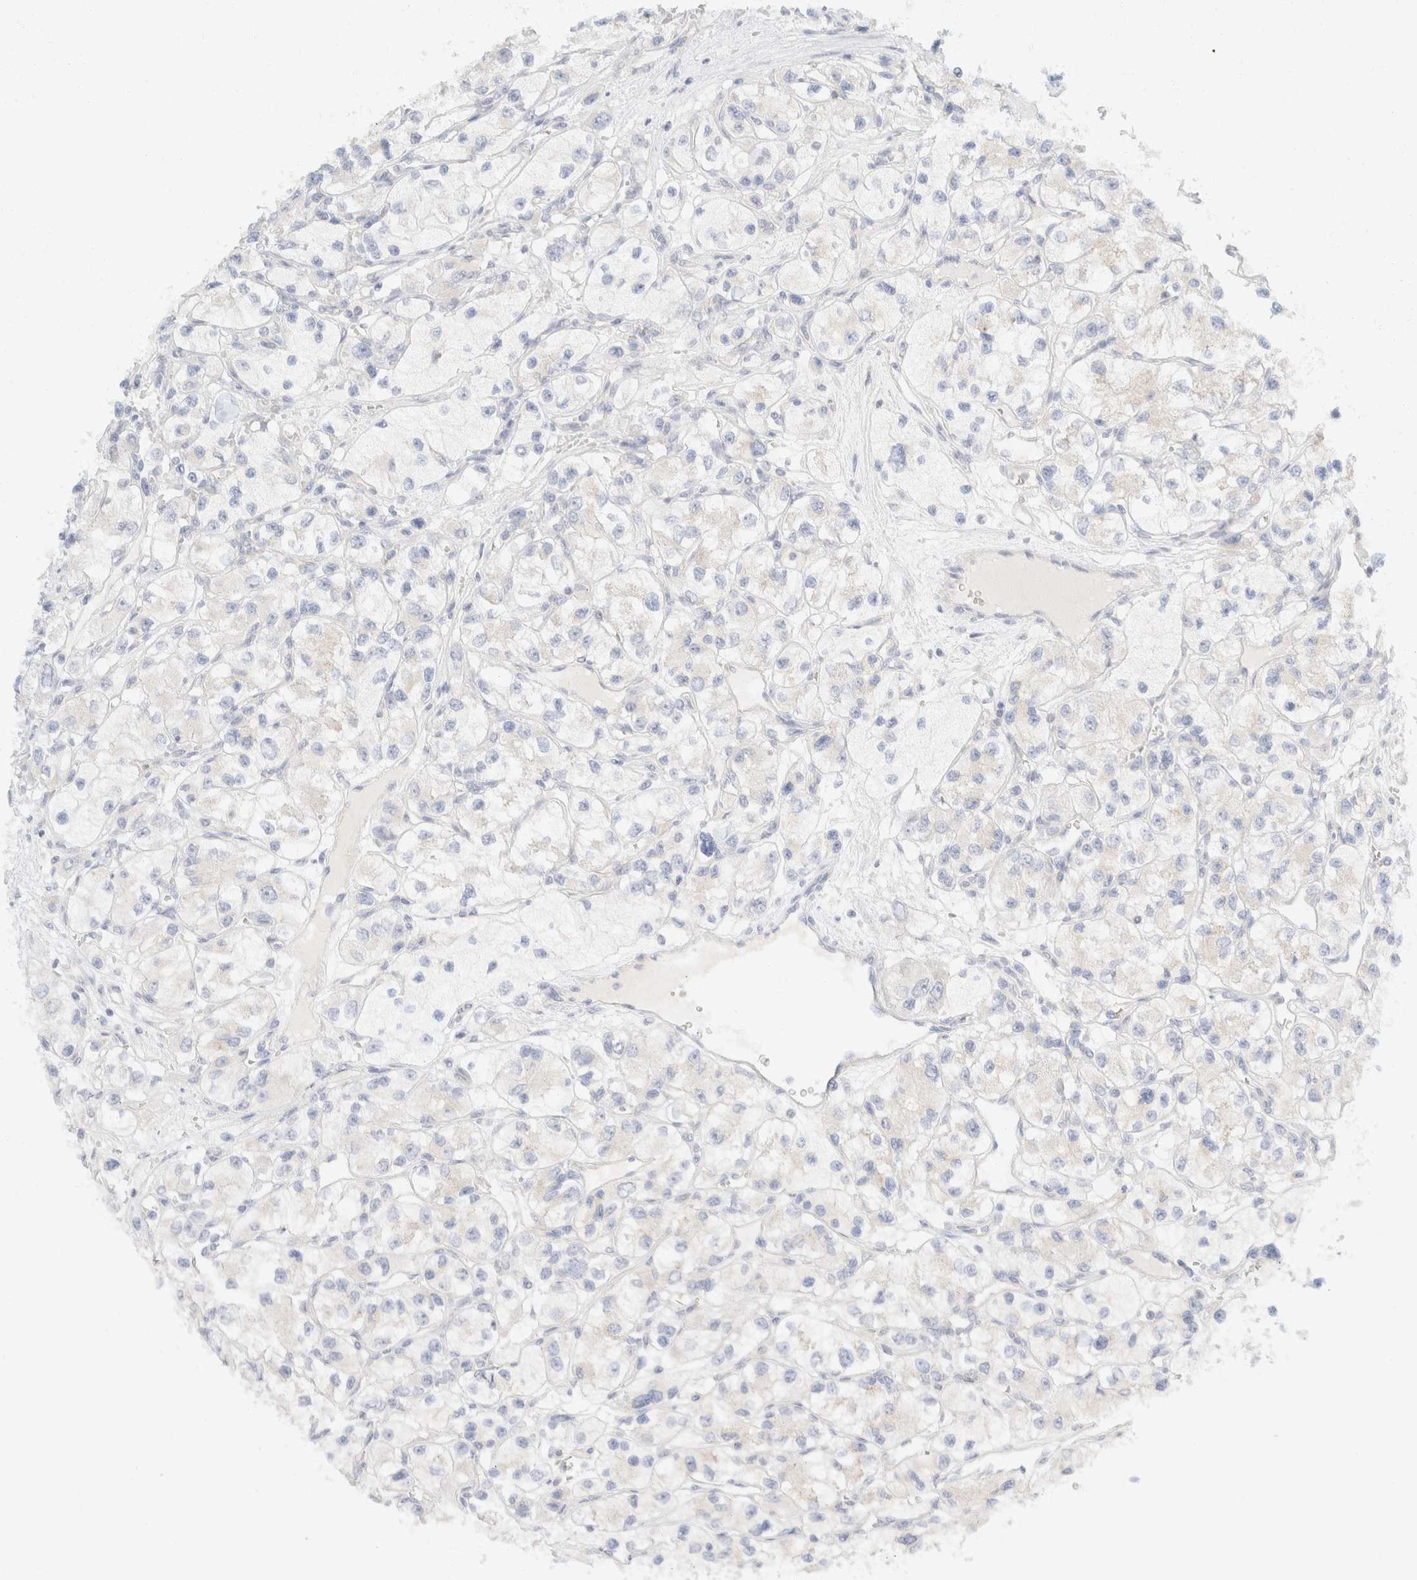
{"staining": {"intensity": "negative", "quantity": "none", "location": "none"}, "tissue": "renal cancer", "cell_type": "Tumor cells", "image_type": "cancer", "snomed": [{"axis": "morphology", "description": "Adenocarcinoma, NOS"}, {"axis": "topography", "description": "Kidney"}], "caption": "This photomicrograph is of renal adenocarcinoma stained with immunohistochemistry (IHC) to label a protein in brown with the nuclei are counter-stained blue. There is no staining in tumor cells.", "gene": "SH3GLB2", "patient": {"sex": "female", "age": 57}}